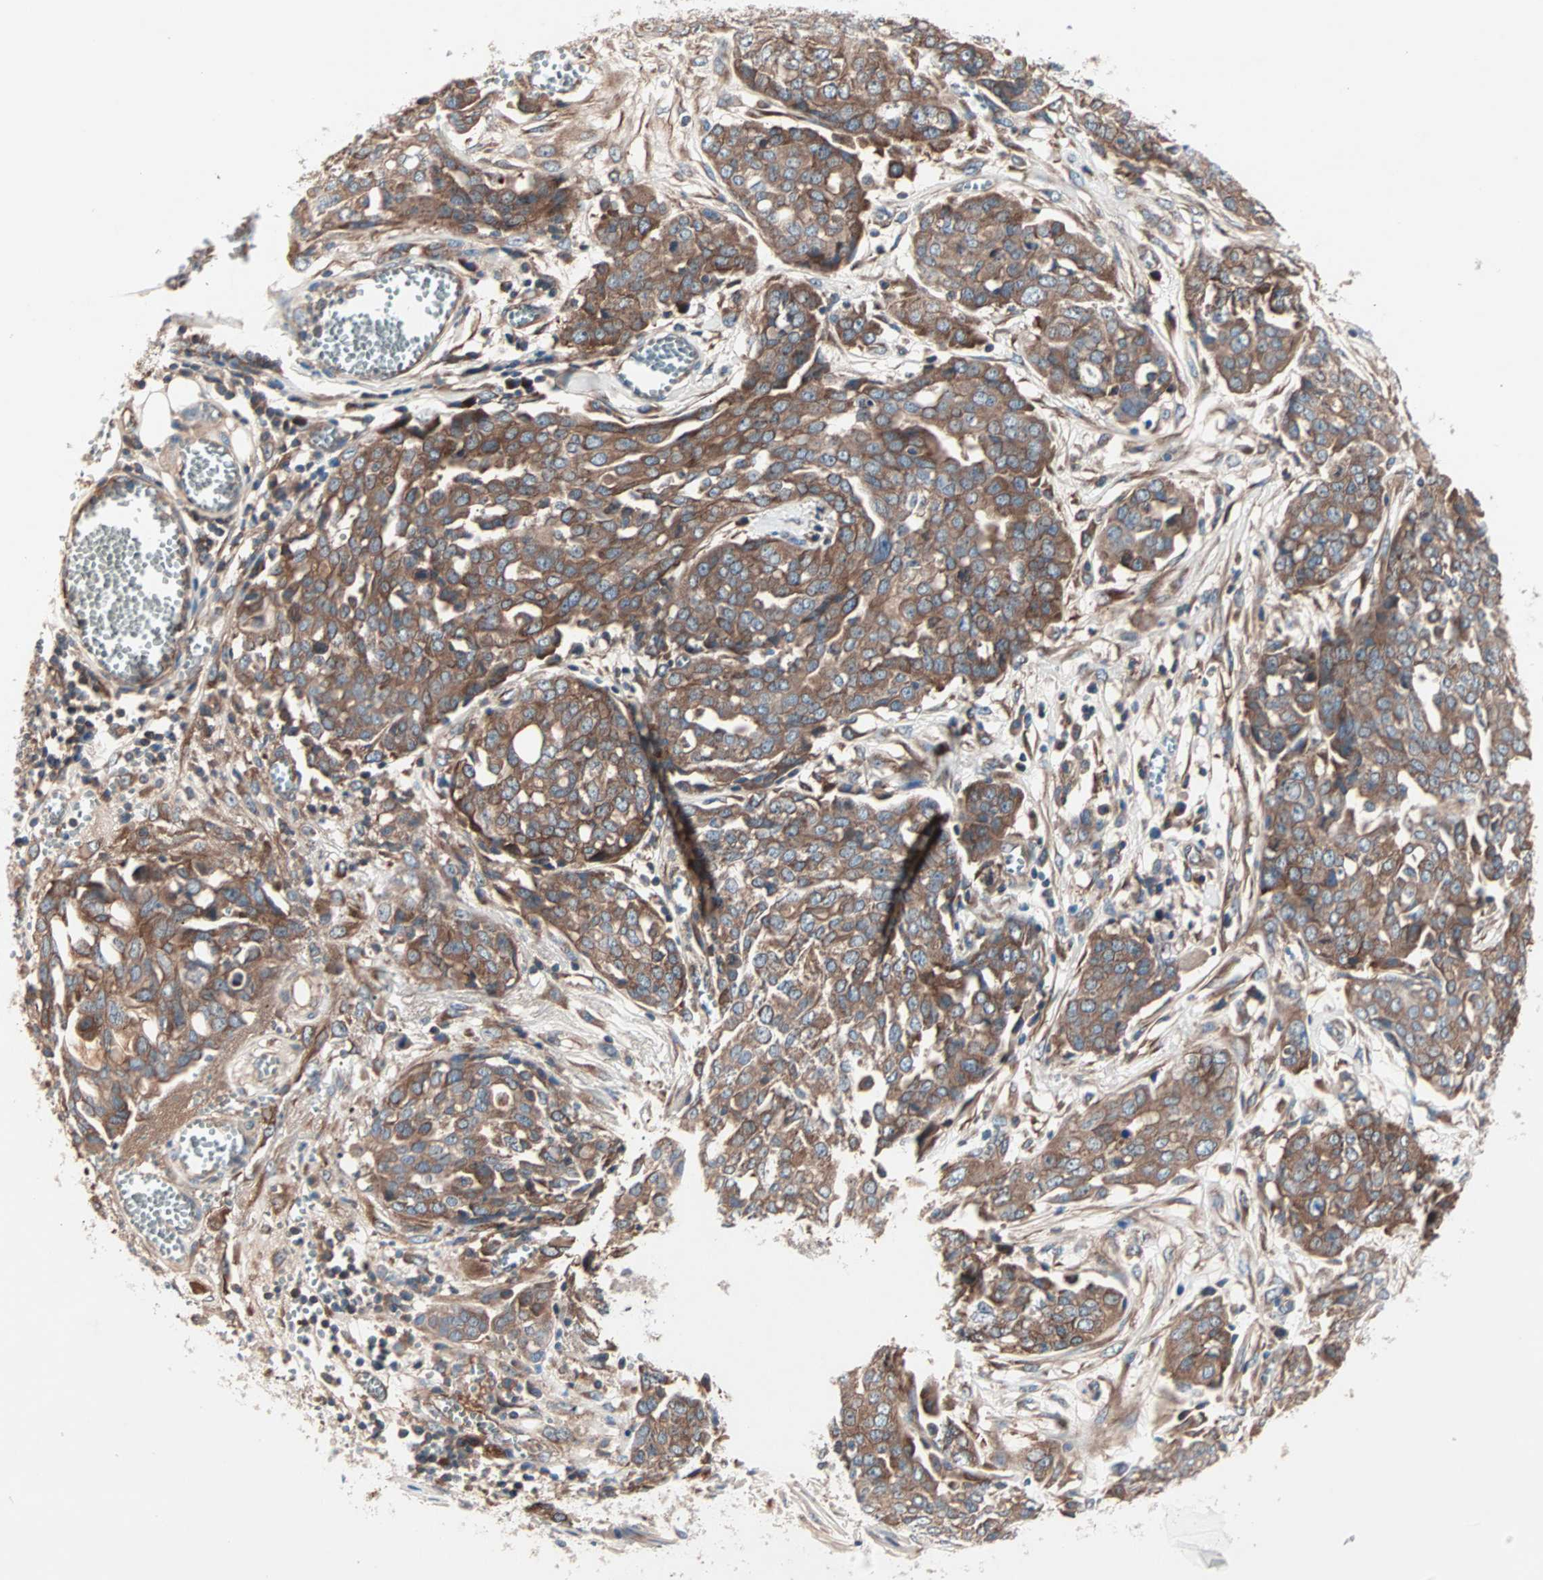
{"staining": {"intensity": "moderate", "quantity": ">75%", "location": "cytoplasmic/membranous"}, "tissue": "ovarian cancer", "cell_type": "Tumor cells", "image_type": "cancer", "snomed": [{"axis": "morphology", "description": "Cystadenocarcinoma, serous, NOS"}, {"axis": "topography", "description": "Soft tissue"}, {"axis": "topography", "description": "Ovary"}], "caption": "This photomicrograph displays immunohistochemistry (IHC) staining of human ovarian cancer (serous cystadenocarcinoma), with medium moderate cytoplasmic/membranous positivity in about >75% of tumor cells.", "gene": "CAD", "patient": {"sex": "female", "age": 57}}